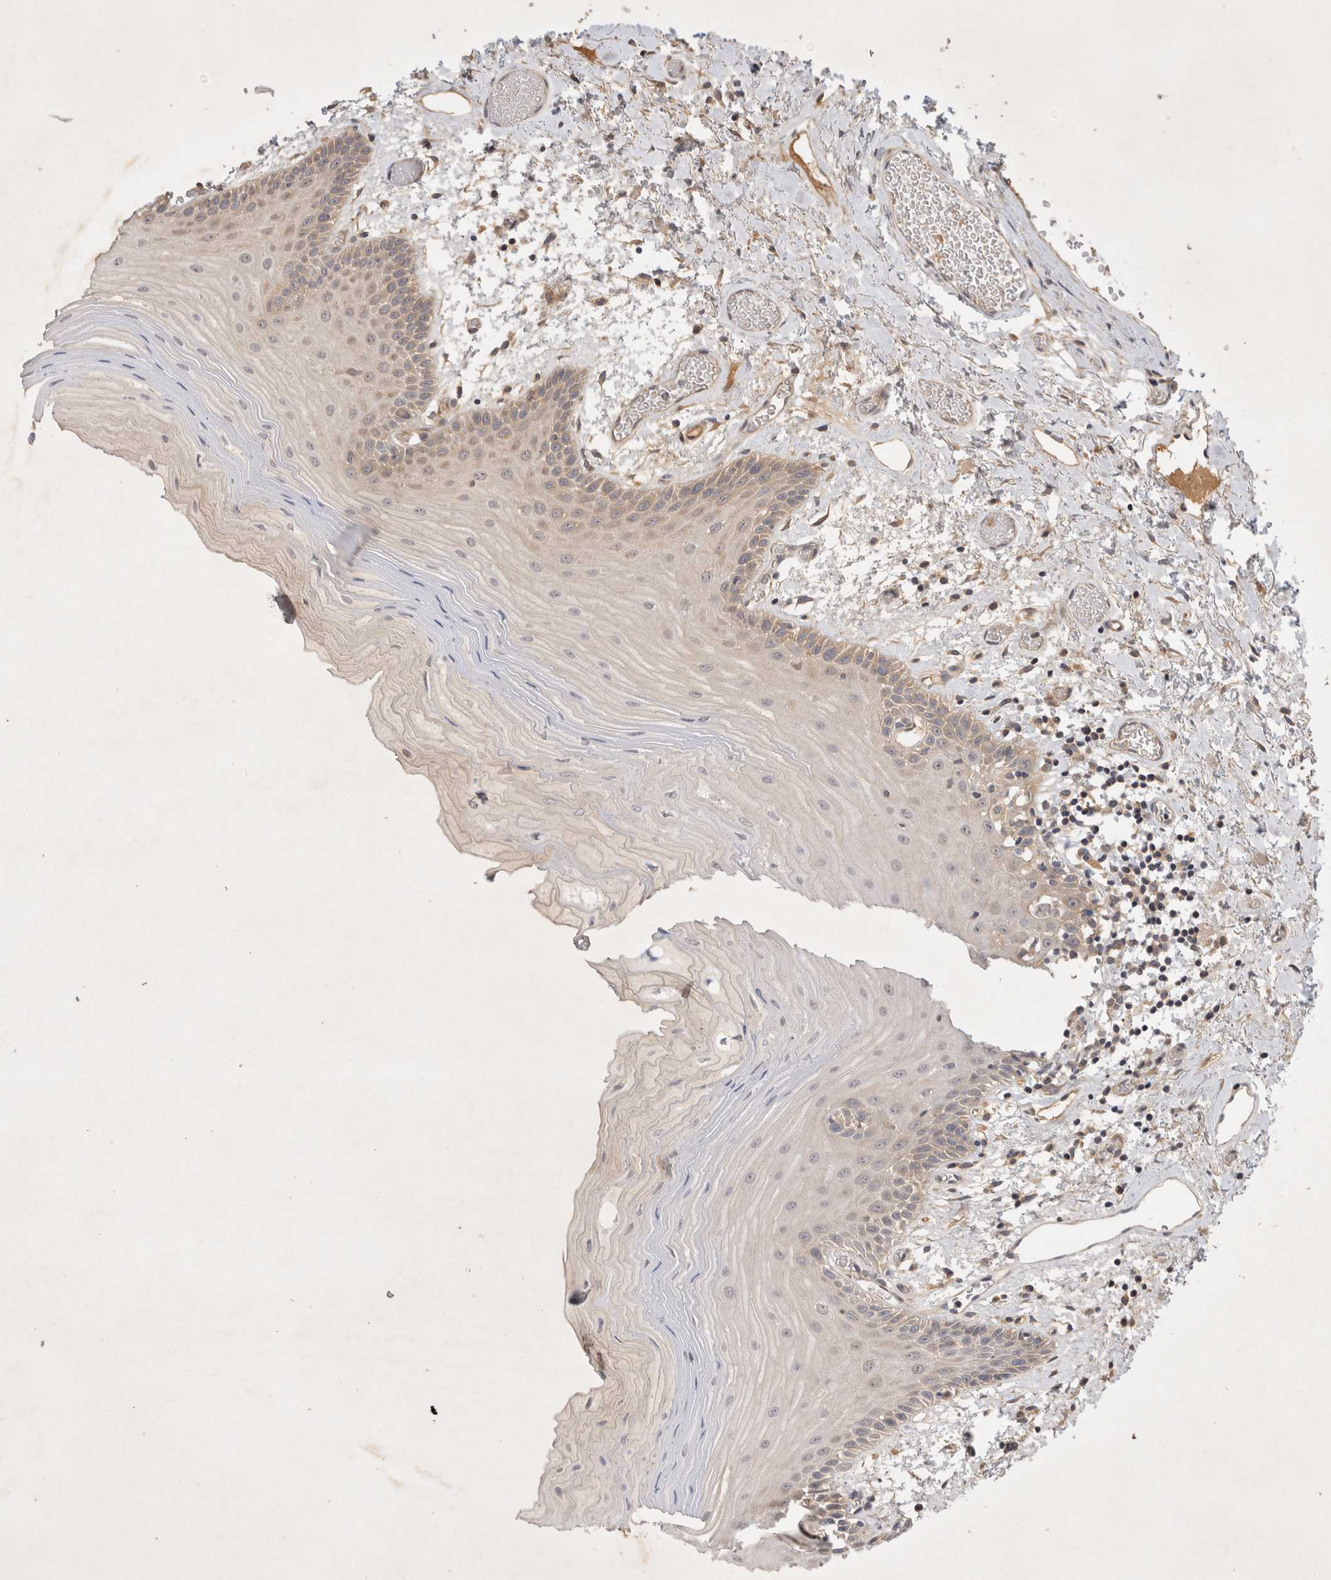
{"staining": {"intensity": "weak", "quantity": "25%-75%", "location": "cytoplasmic/membranous"}, "tissue": "oral mucosa", "cell_type": "Squamous epithelial cells", "image_type": "normal", "snomed": [{"axis": "morphology", "description": "Normal tissue, NOS"}, {"axis": "topography", "description": "Oral tissue"}], "caption": "Human oral mucosa stained for a protein (brown) demonstrates weak cytoplasmic/membranous positive expression in about 25%-75% of squamous epithelial cells.", "gene": "YES1", "patient": {"sex": "male", "age": 52}}